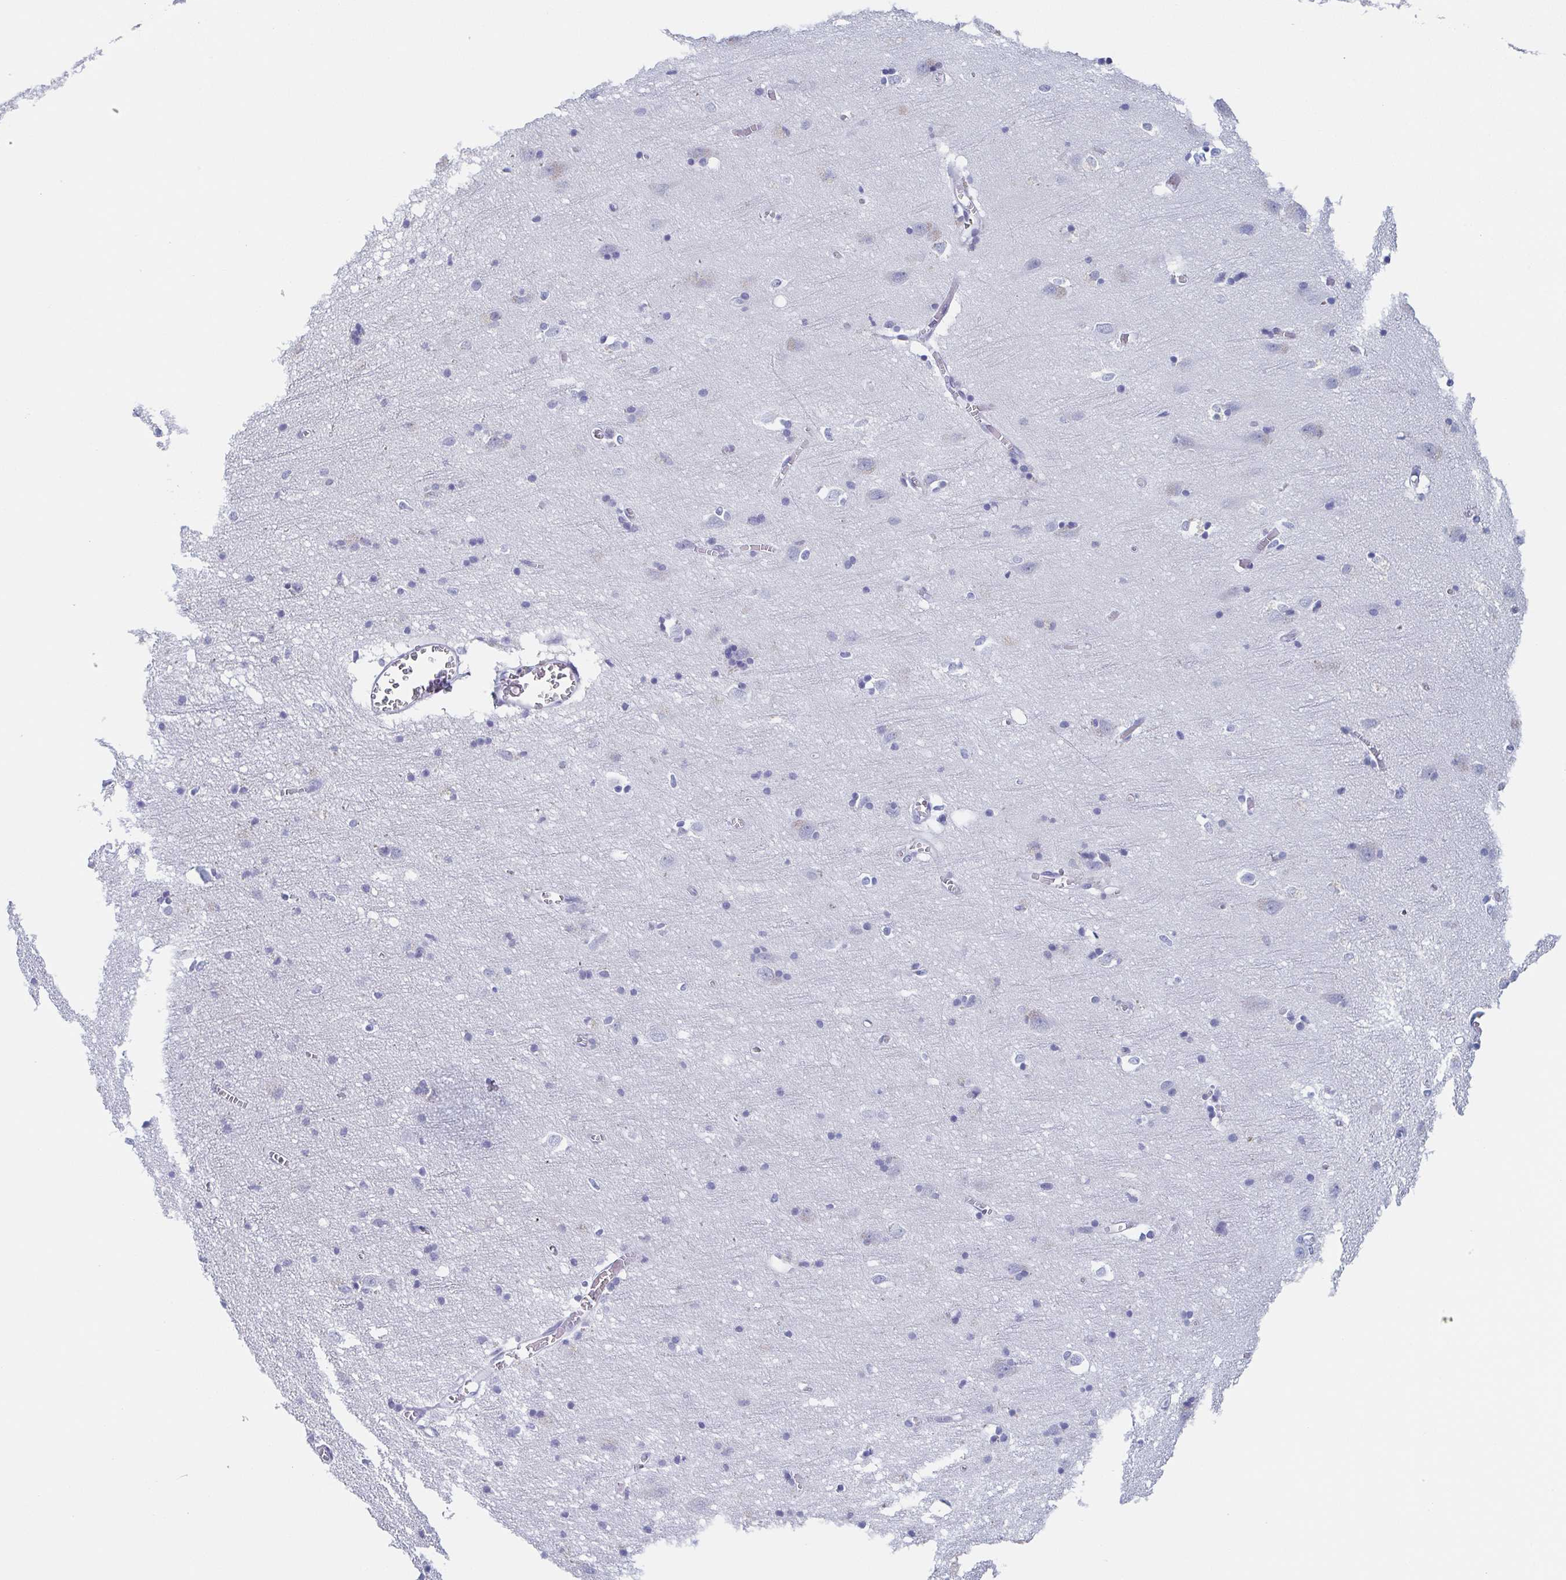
{"staining": {"intensity": "negative", "quantity": "none", "location": "none"}, "tissue": "cerebral cortex", "cell_type": "Endothelial cells", "image_type": "normal", "snomed": [{"axis": "morphology", "description": "Normal tissue, NOS"}, {"axis": "topography", "description": "Cerebral cortex"}], "caption": "Photomicrograph shows no significant protein positivity in endothelial cells of benign cerebral cortex.", "gene": "REG4", "patient": {"sex": "male", "age": 70}}